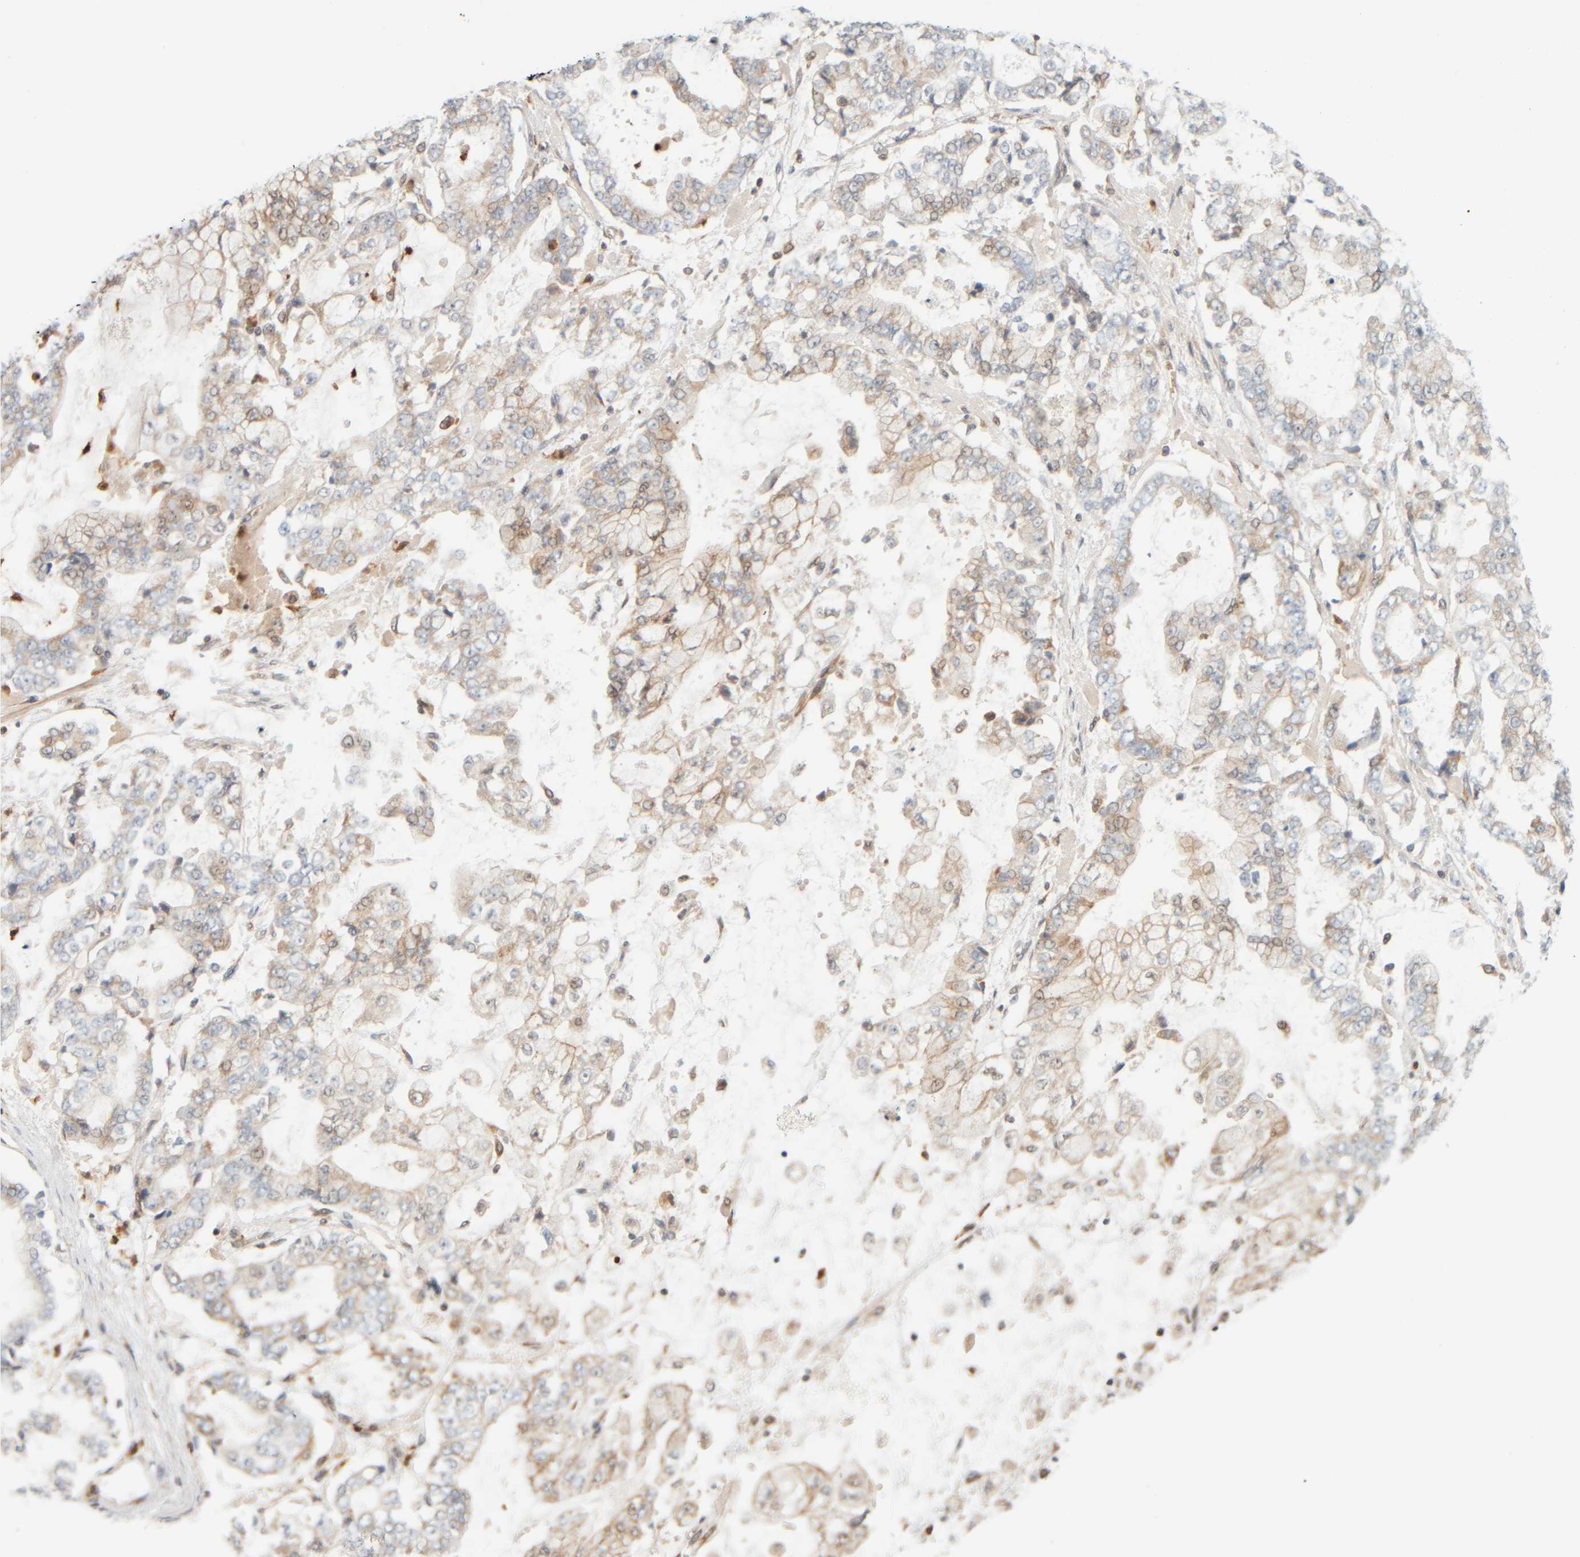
{"staining": {"intensity": "weak", "quantity": "25%-75%", "location": "cytoplasmic/membranous"}, "tissue": "stomach cancer", "cell_type": "Tumor cells", "image_type": "cancer", "snomed": [{"axis": "morphology", "description": "Adenocarcinoma, NOS"}, {"axis": "topography", "description": "Stomach"}], "caption": "Human adenocarcinoma (stomach) stained with a protein marker demonstrates weak staining in tumor cells.", "gene": "PTGES3L-AARSD1", "patient": {"sex": "male", "age": 76}}